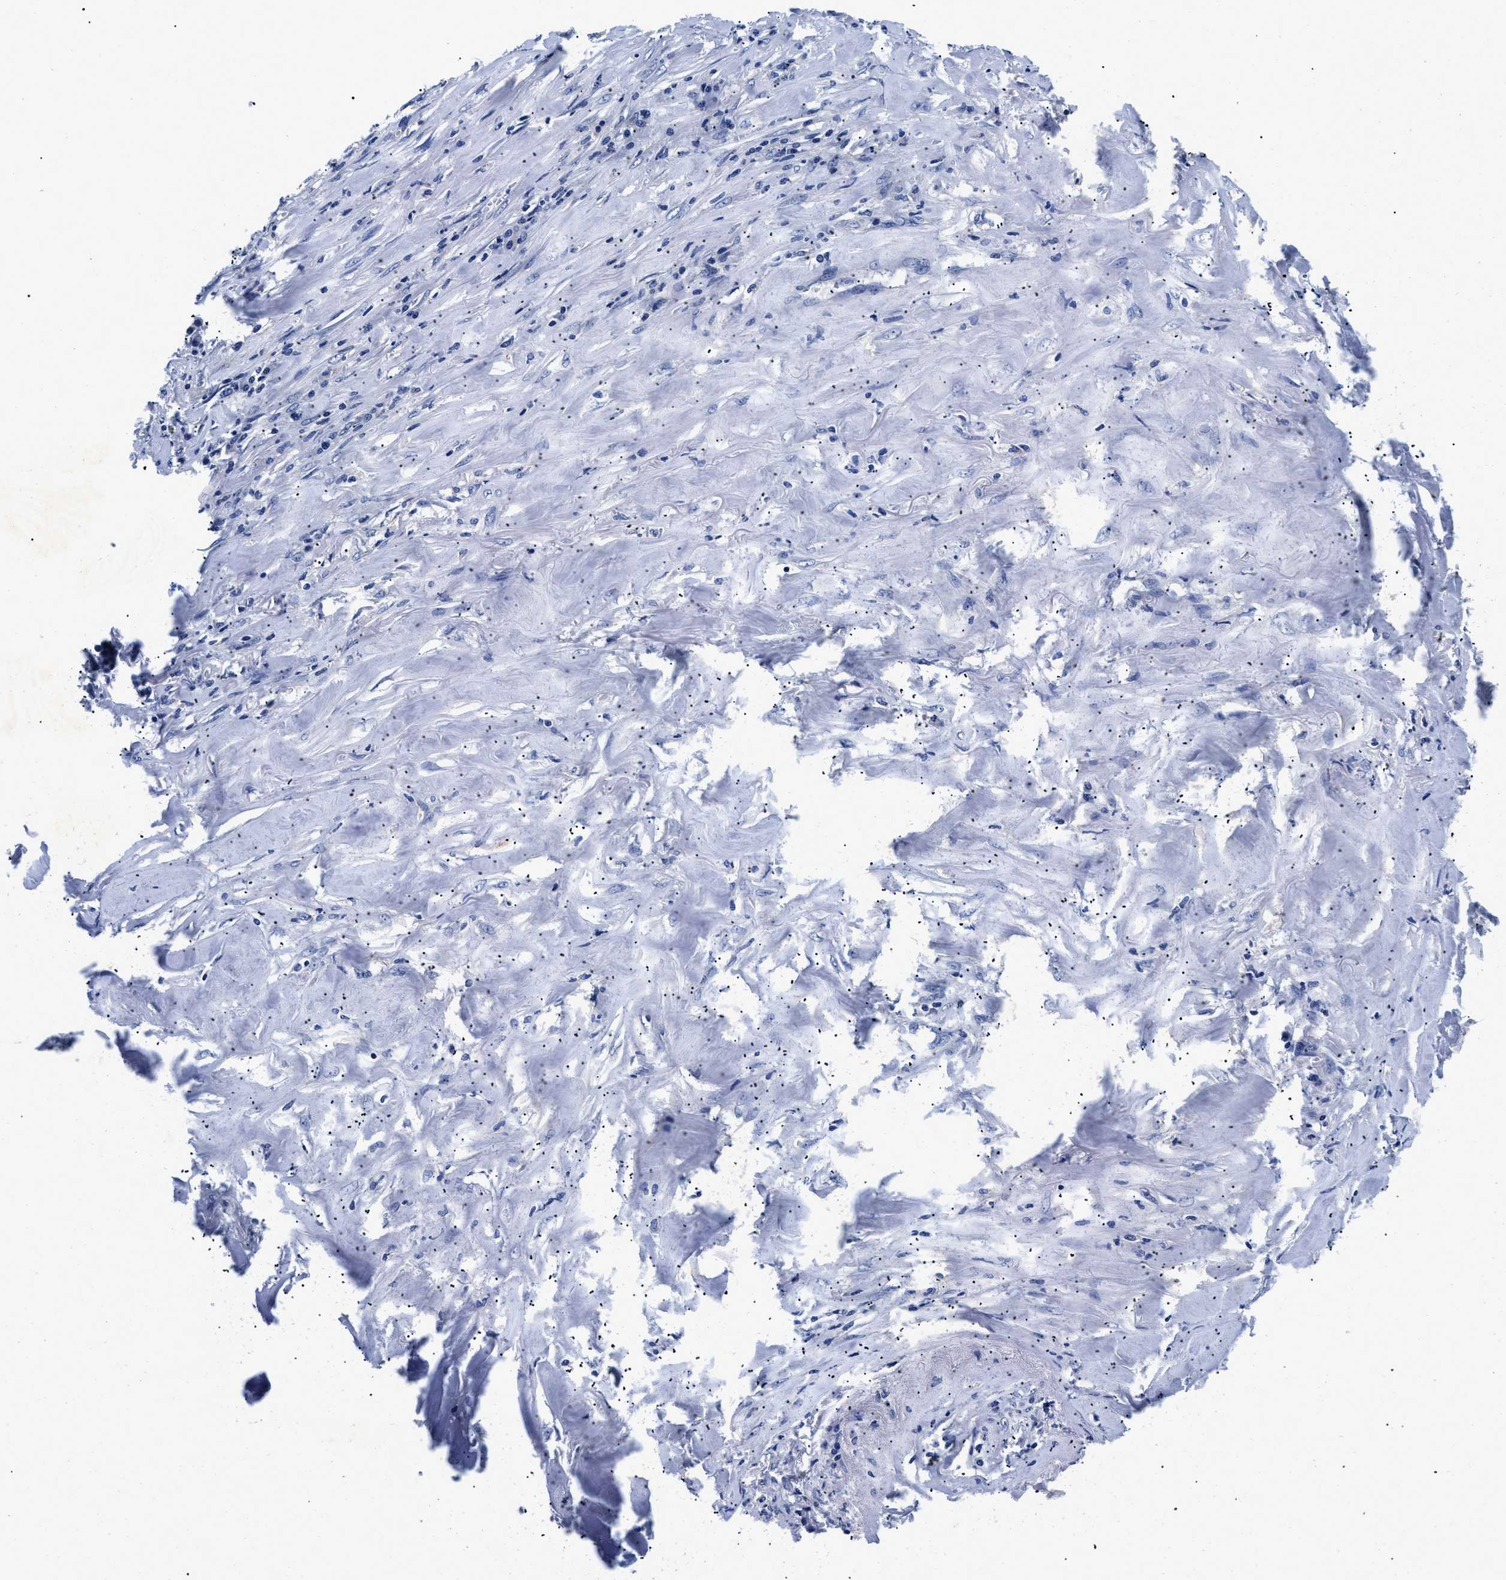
{"staining": {"intensity": "weak", "quantity": "<25%", "location": "cytoplasmic/membranous"}, "tissue": "lung cancer", "cell_type": "Tumor cells", "image_type": "cancer", "snomed": [{"axis": "morphology", "description": "Squamous cell carcinoma, NOS"}, {"axis": "topography", "description": "Lung"}], "caption": "An immunohistochemistry image of squamous cell carcinoma (lung) is shown. There is no staining in tumor cells of squamous cell carcinoma (lung).", "gene": "MEA1", "patient": {"sex": "female", "age": 63}}